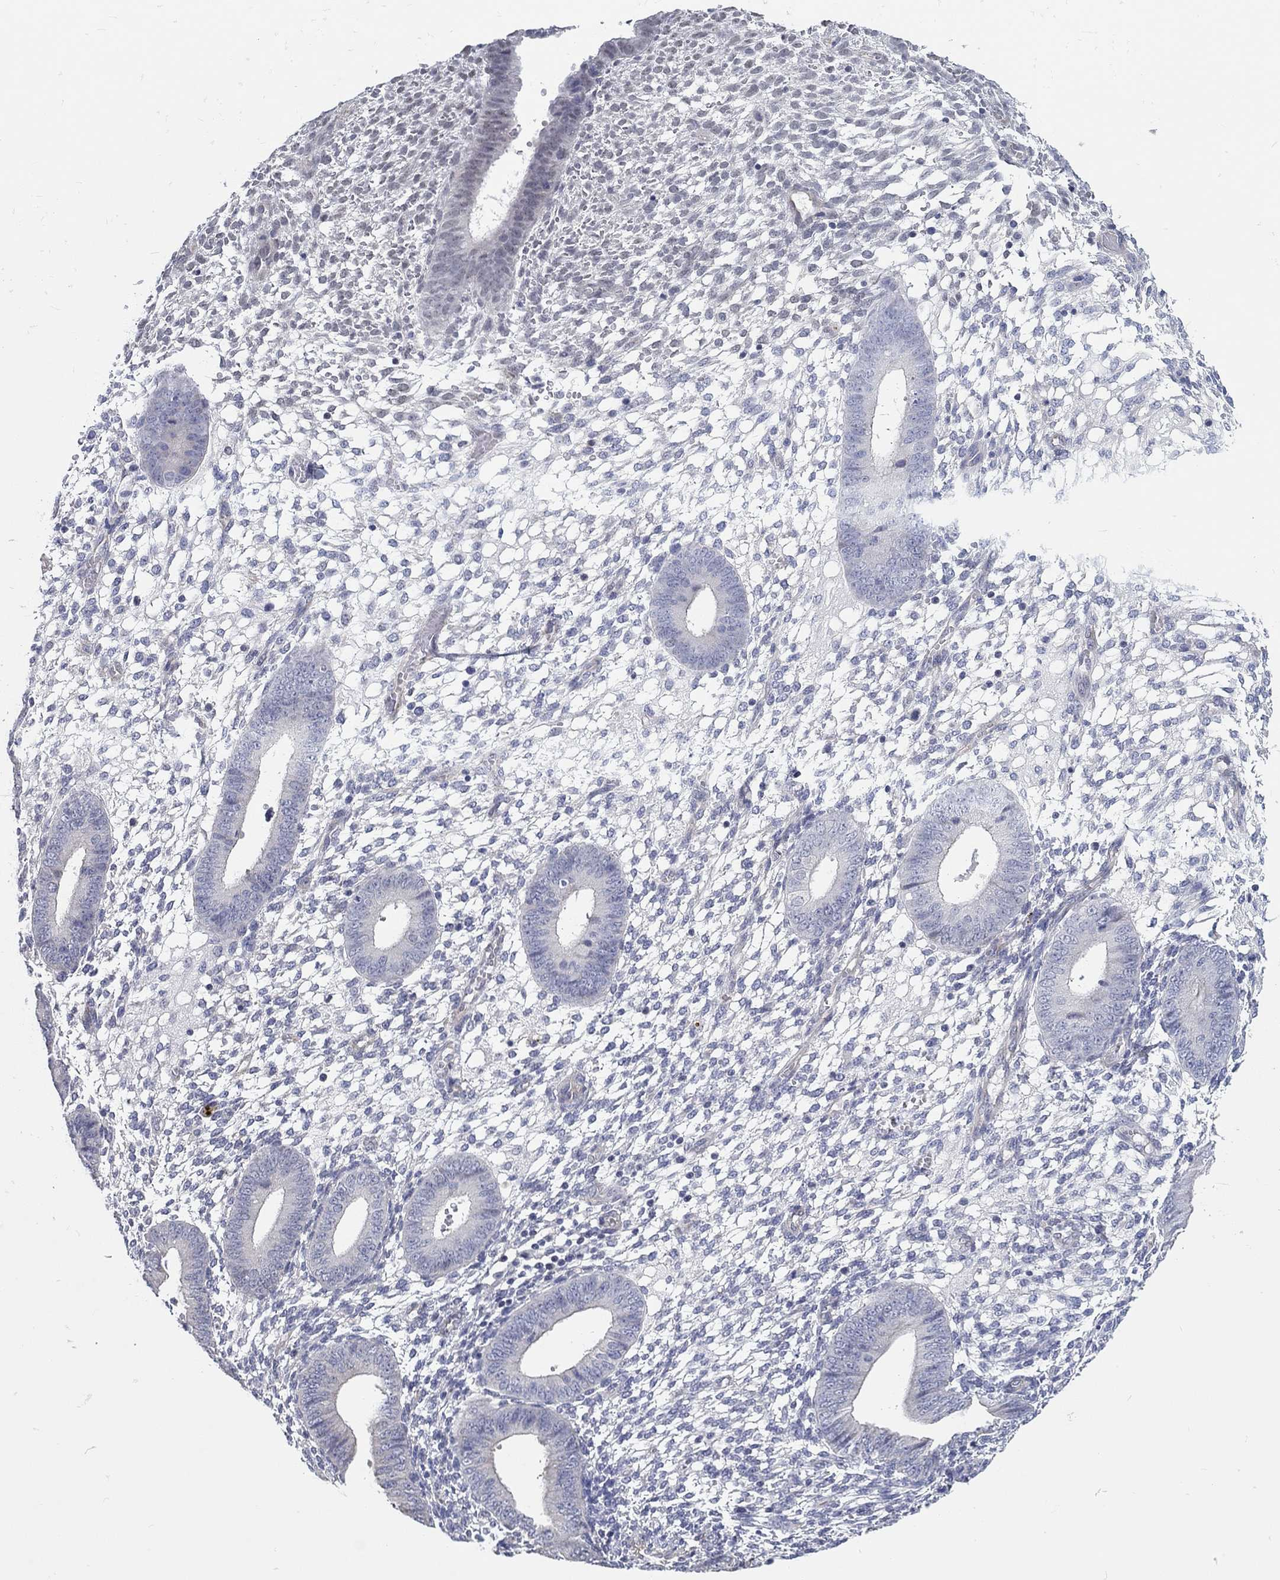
{"staining": {"intensity": "negative", "quantity": "none", "location": "none"}, "tissue": "endometrium", "cell_type": "Cells in endometrial stroma", "image_type": "normal", "snomed": [{"axis": "morphology", "description": "Normal tissue, NOS"}, {"axis": "topography", "description": "Endometrium"}], "caption": "Immunohistochemistry (IHC) histopathology image of benign endometrium stained for a protein (brown), which displays no staining in cells in endometrial stroma.", "gene": "CRYGD", "patient": {"sex": "female", "age": 39}}